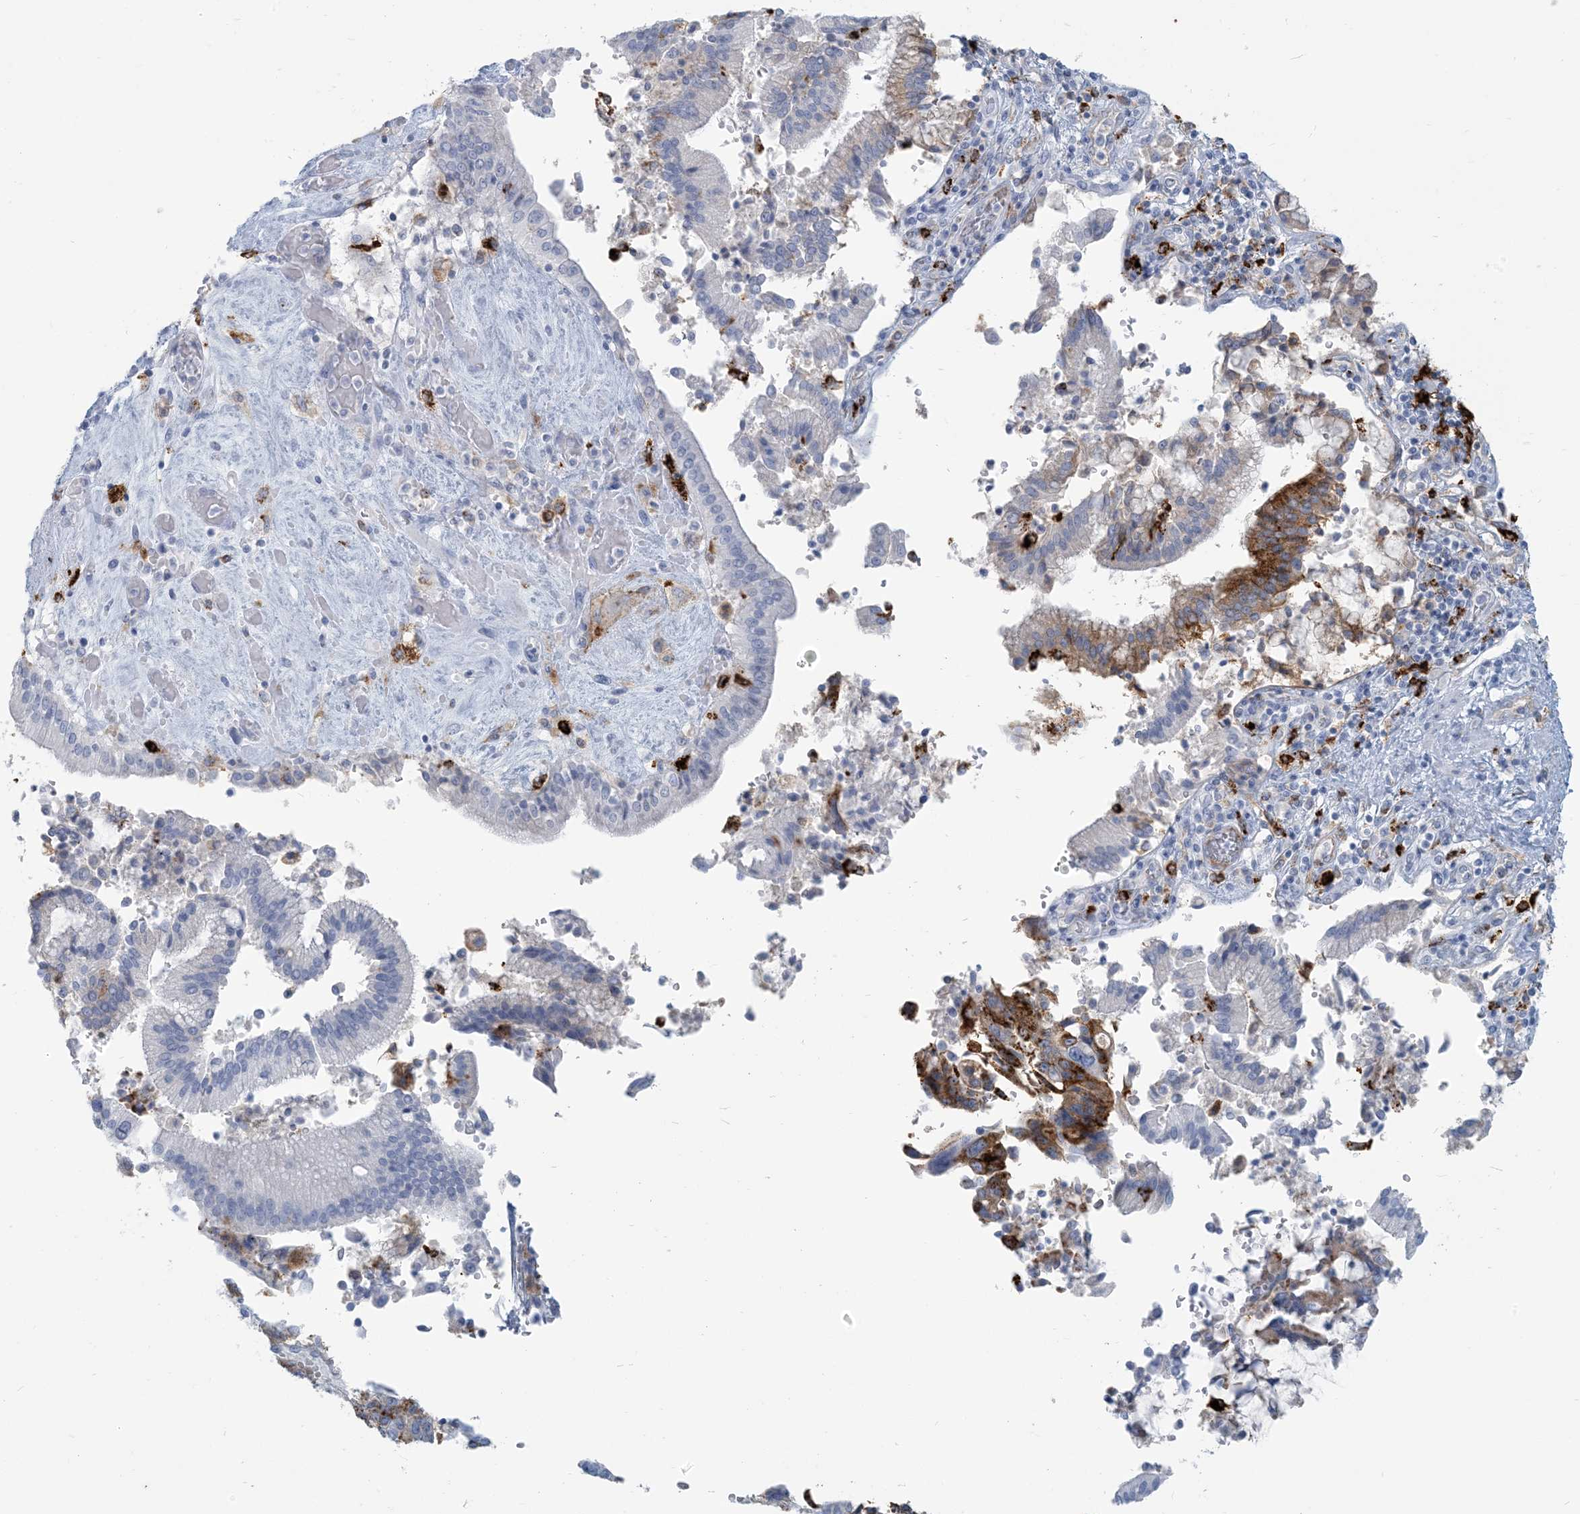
{"staining": {"intensity": "moderate", "quantity": "<25%", "location": "cytoplasmic/membranous"}, "tissue": "pancreatic cancer", "cell_type": "Tumor cells", "image_type": "cancer", "snomed": [{"axis": "morphology", "description": "Adenocarcinoma, NOS"}, {"axis": "topography", "description": "Pancreas"}], "caption": "A low amount of moderate cytoplasmic/membranous expression is present in about <25% of tumor cells in pancreatic adenocarcinoma tissue.", "gene": "HLA-DRB1", "patient": {"sex": "male", "age": 46}}